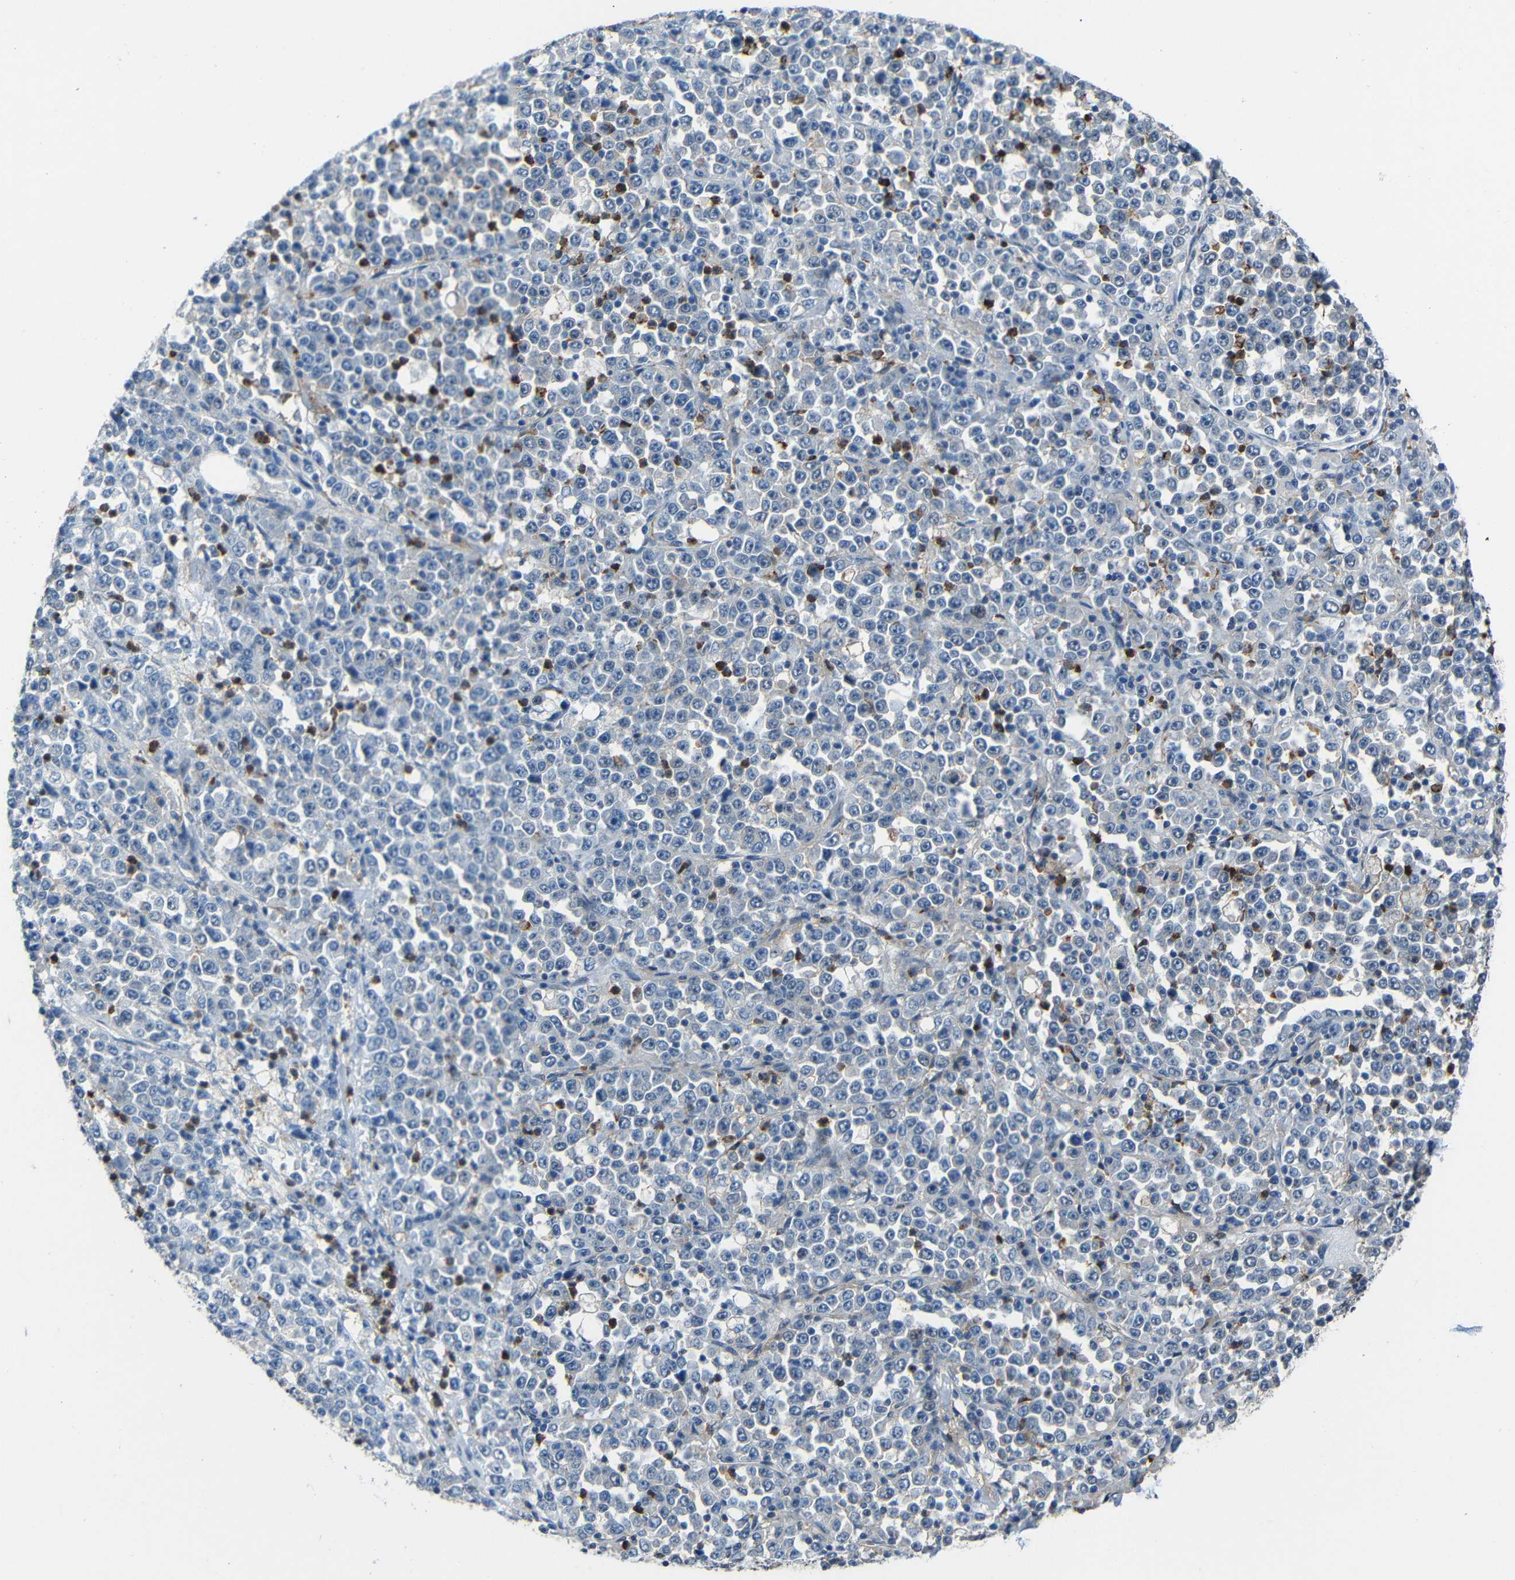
{"staining": {"intensity": "negative", "quantity": "none", "location": "none"}, "tissue": "stomach cancer", "cell_type": "Tumor cells", "image_type": "cancer", "snomed": [{"axis": "morphology", "description": "Normal tissue, NOS"}, {"axis": "morphology", "description": "Adenocarcinoma, NOS"}, {"axis": "topography", "description": "Stomach, upper"}, {"axis": "topography", "description": "Stomach"}], "caption": "There is no significant positivity in tumor cells of stomach adenocarcinoma.", "gene": "DNAJC5", "patient": {"sex": "male", "age": 59}}